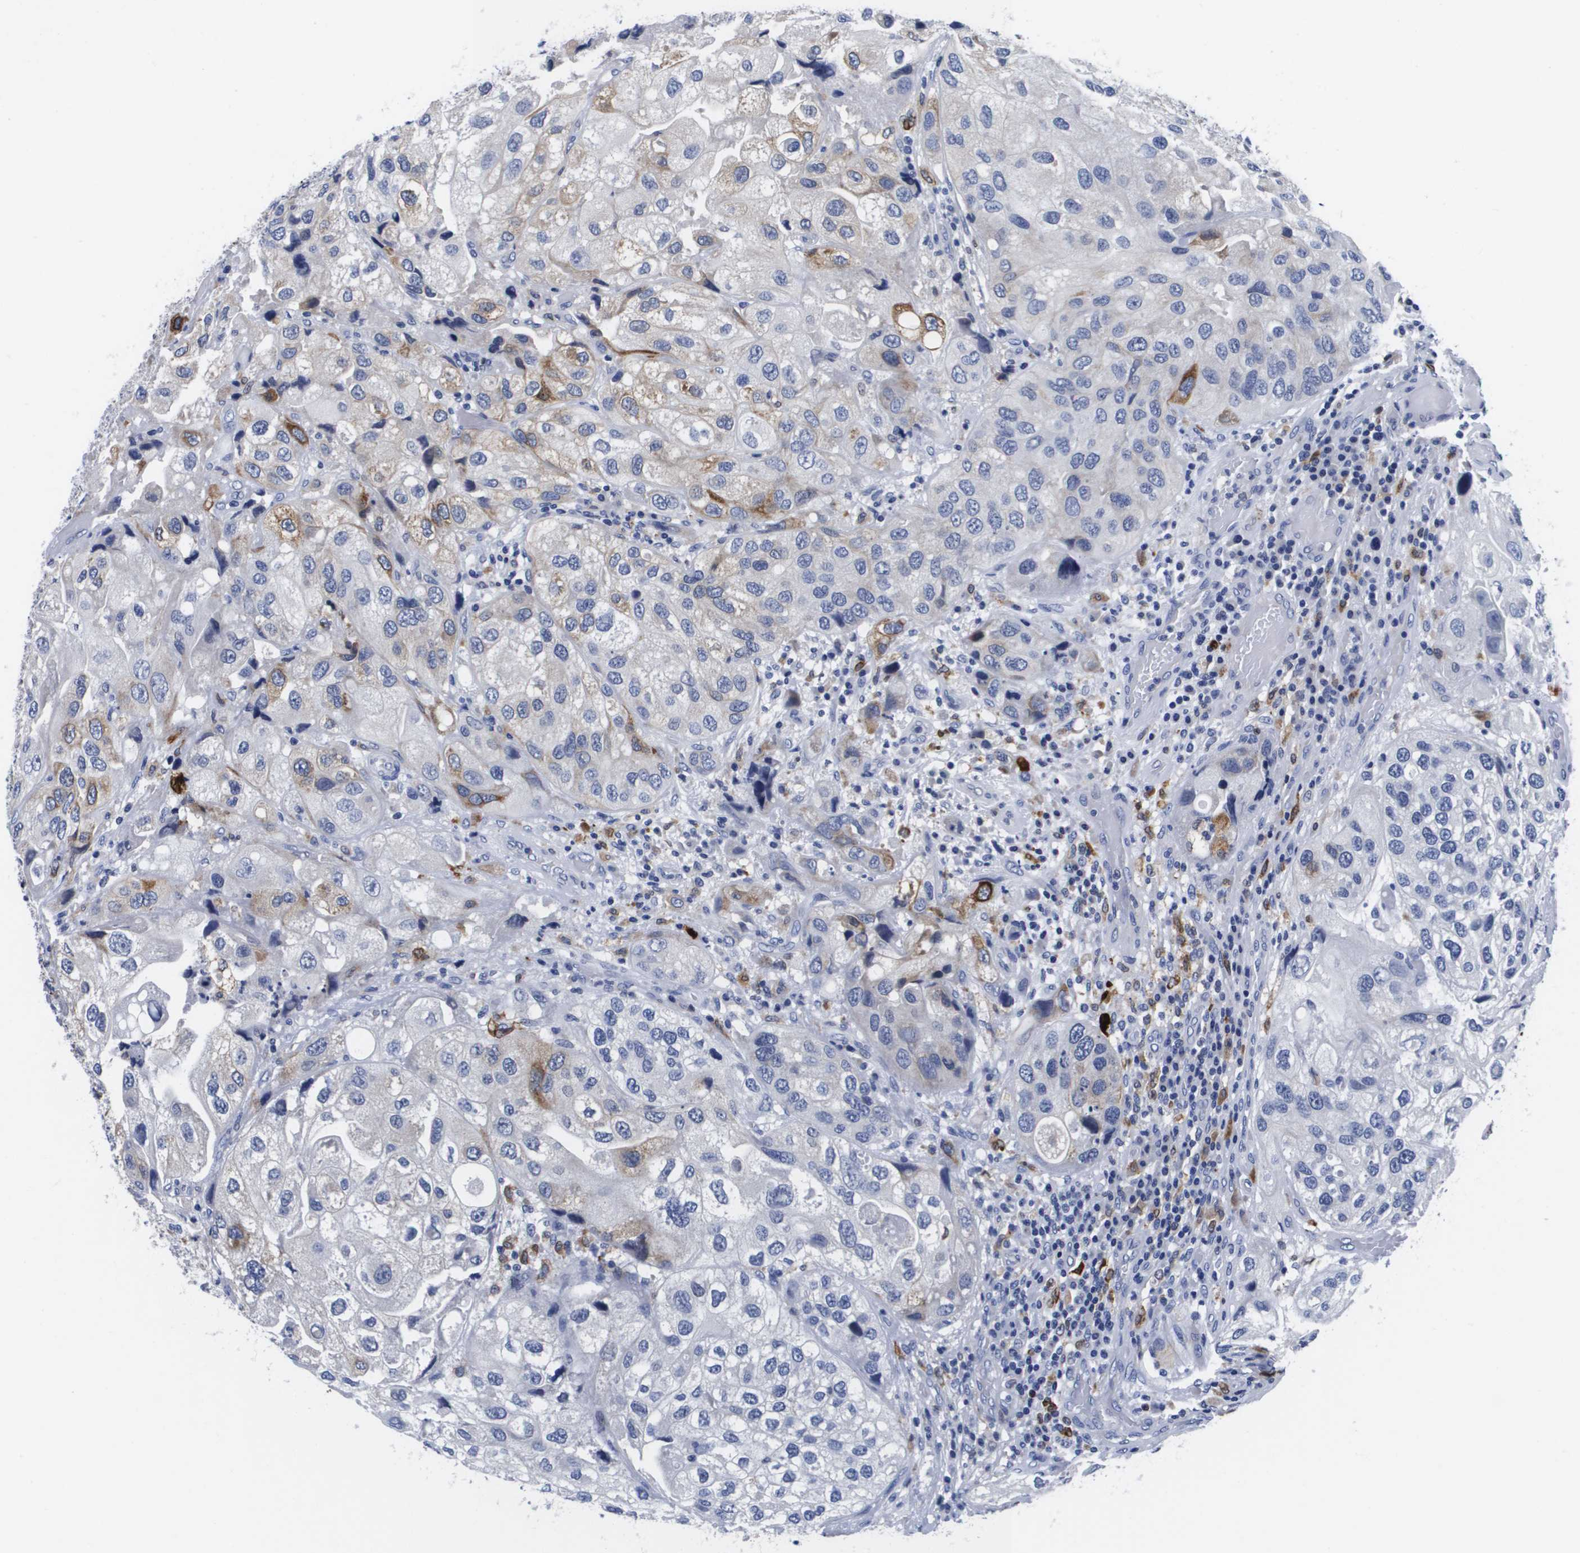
{"staining": {"intensity": "strong", "quantity": "<25%", "location": "cytoplasmic/membranous"}, "tissue": "urothelial cancer", "cell_type": "Tumor cells", "image_type": "cancer", "snomed": [{"axis": "morphology", "description": "Urothelial carcinoma, High grade"}, {"axis": "topography", "description": "Urinary bladder"}], "caption": "Immunohistochemistry (IHC) of urothelial carcinoma (high-grade) demonstrates medium levels of strong cytoplasmic/membranous expression in about <25% of tumor cells. The protein is shown in brown color, while the nuclei are stained blue.", "gene": "HMOX1", "patient": {"sex": "female", "age": 64}}